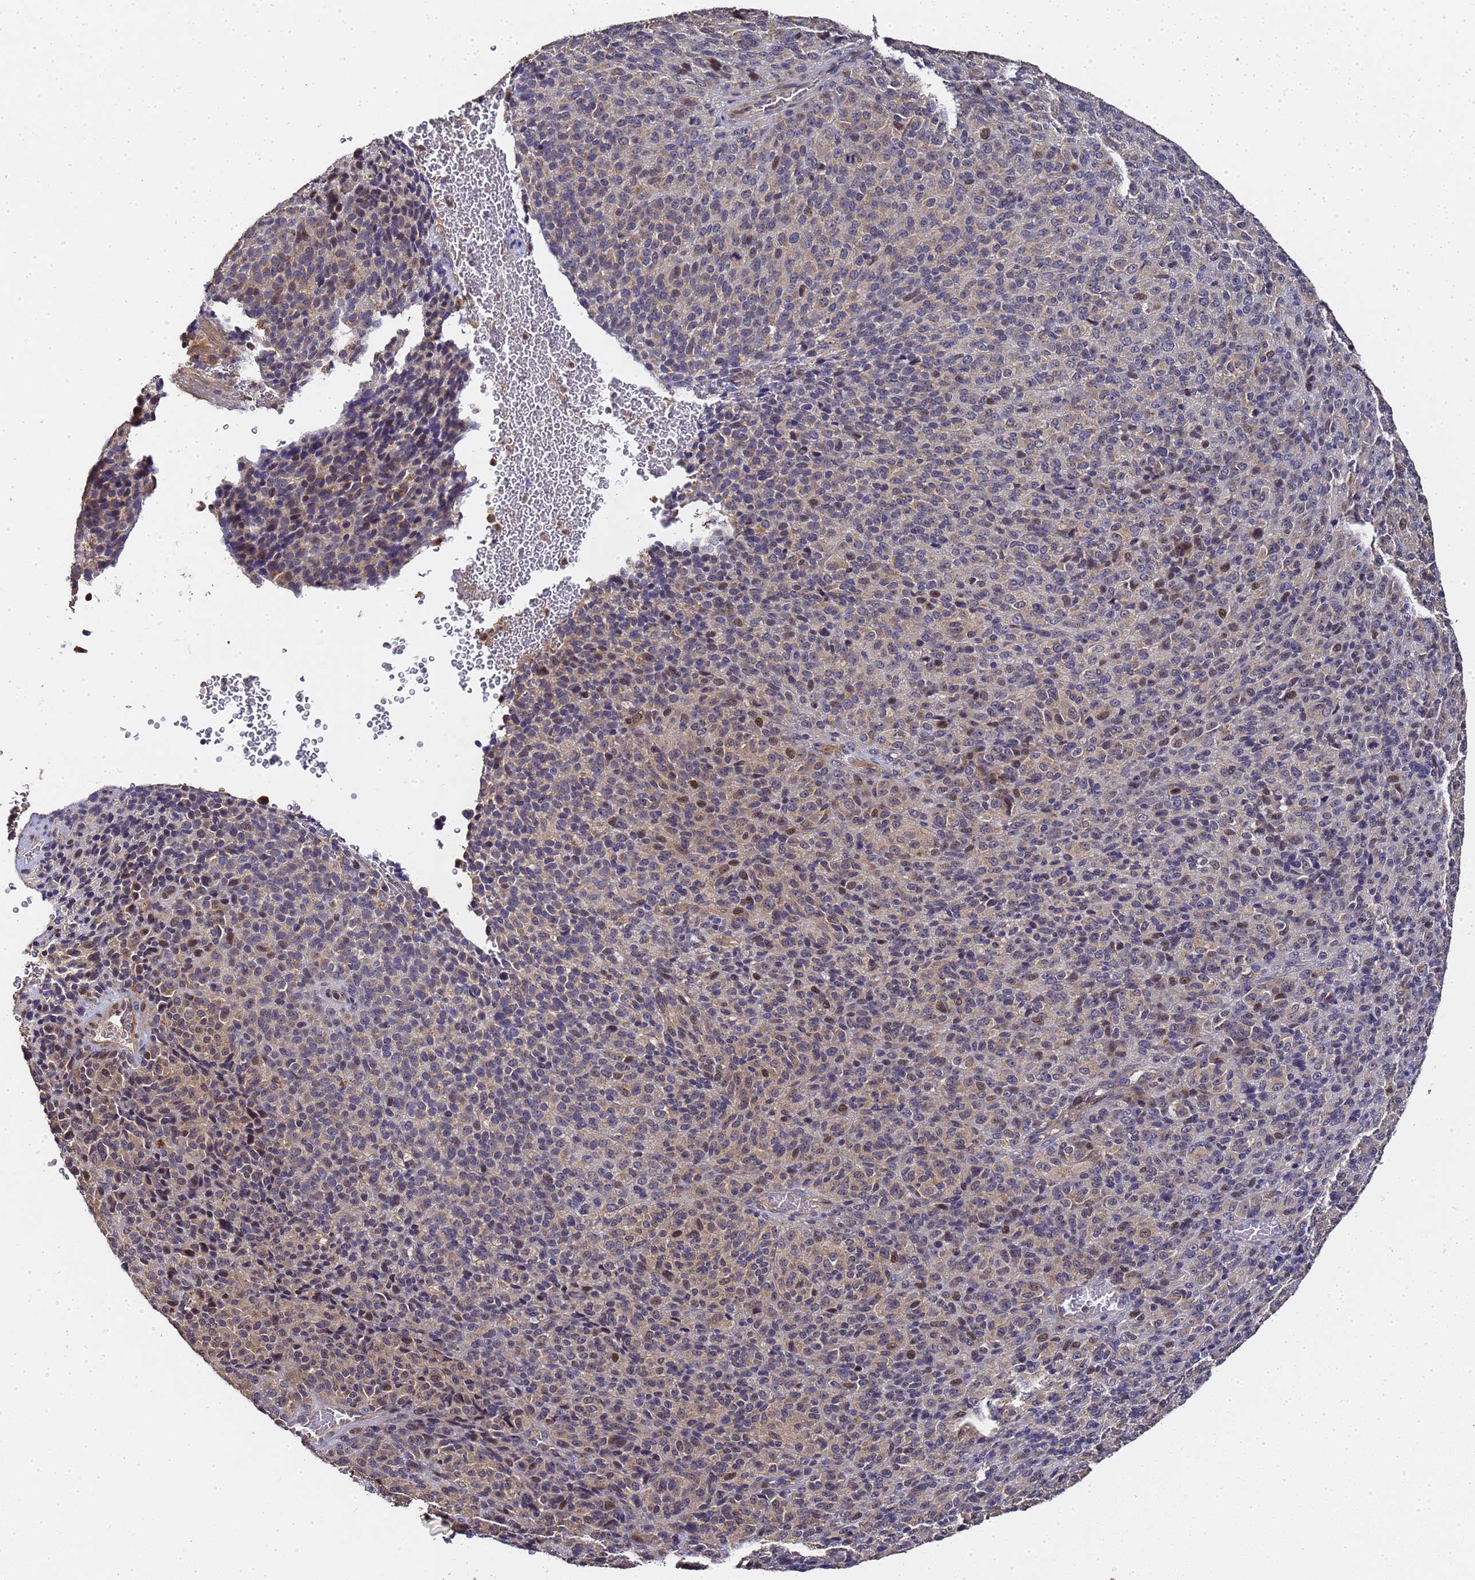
{"staining": {"intensity": "moderate", "quantity": "<25%", "location": "nuclear"}, "tissue": "melanoma", "cell_type": "Tumor cells", "image_type": "cancer", "snomed": [{"axis": "morphology", "description": "Malignant melanoma, Metastatic site"}, {"axis": "topography", "description": "Brain"}], "caption": "This is a photomicrograph of immunohistochemistry staining of malignant melanoma (metastatic site), which shows moderate positivity in the nuclear of tumor cells.", "gene": "LGI4", "patient": {"sex": "female", "age": 56}}